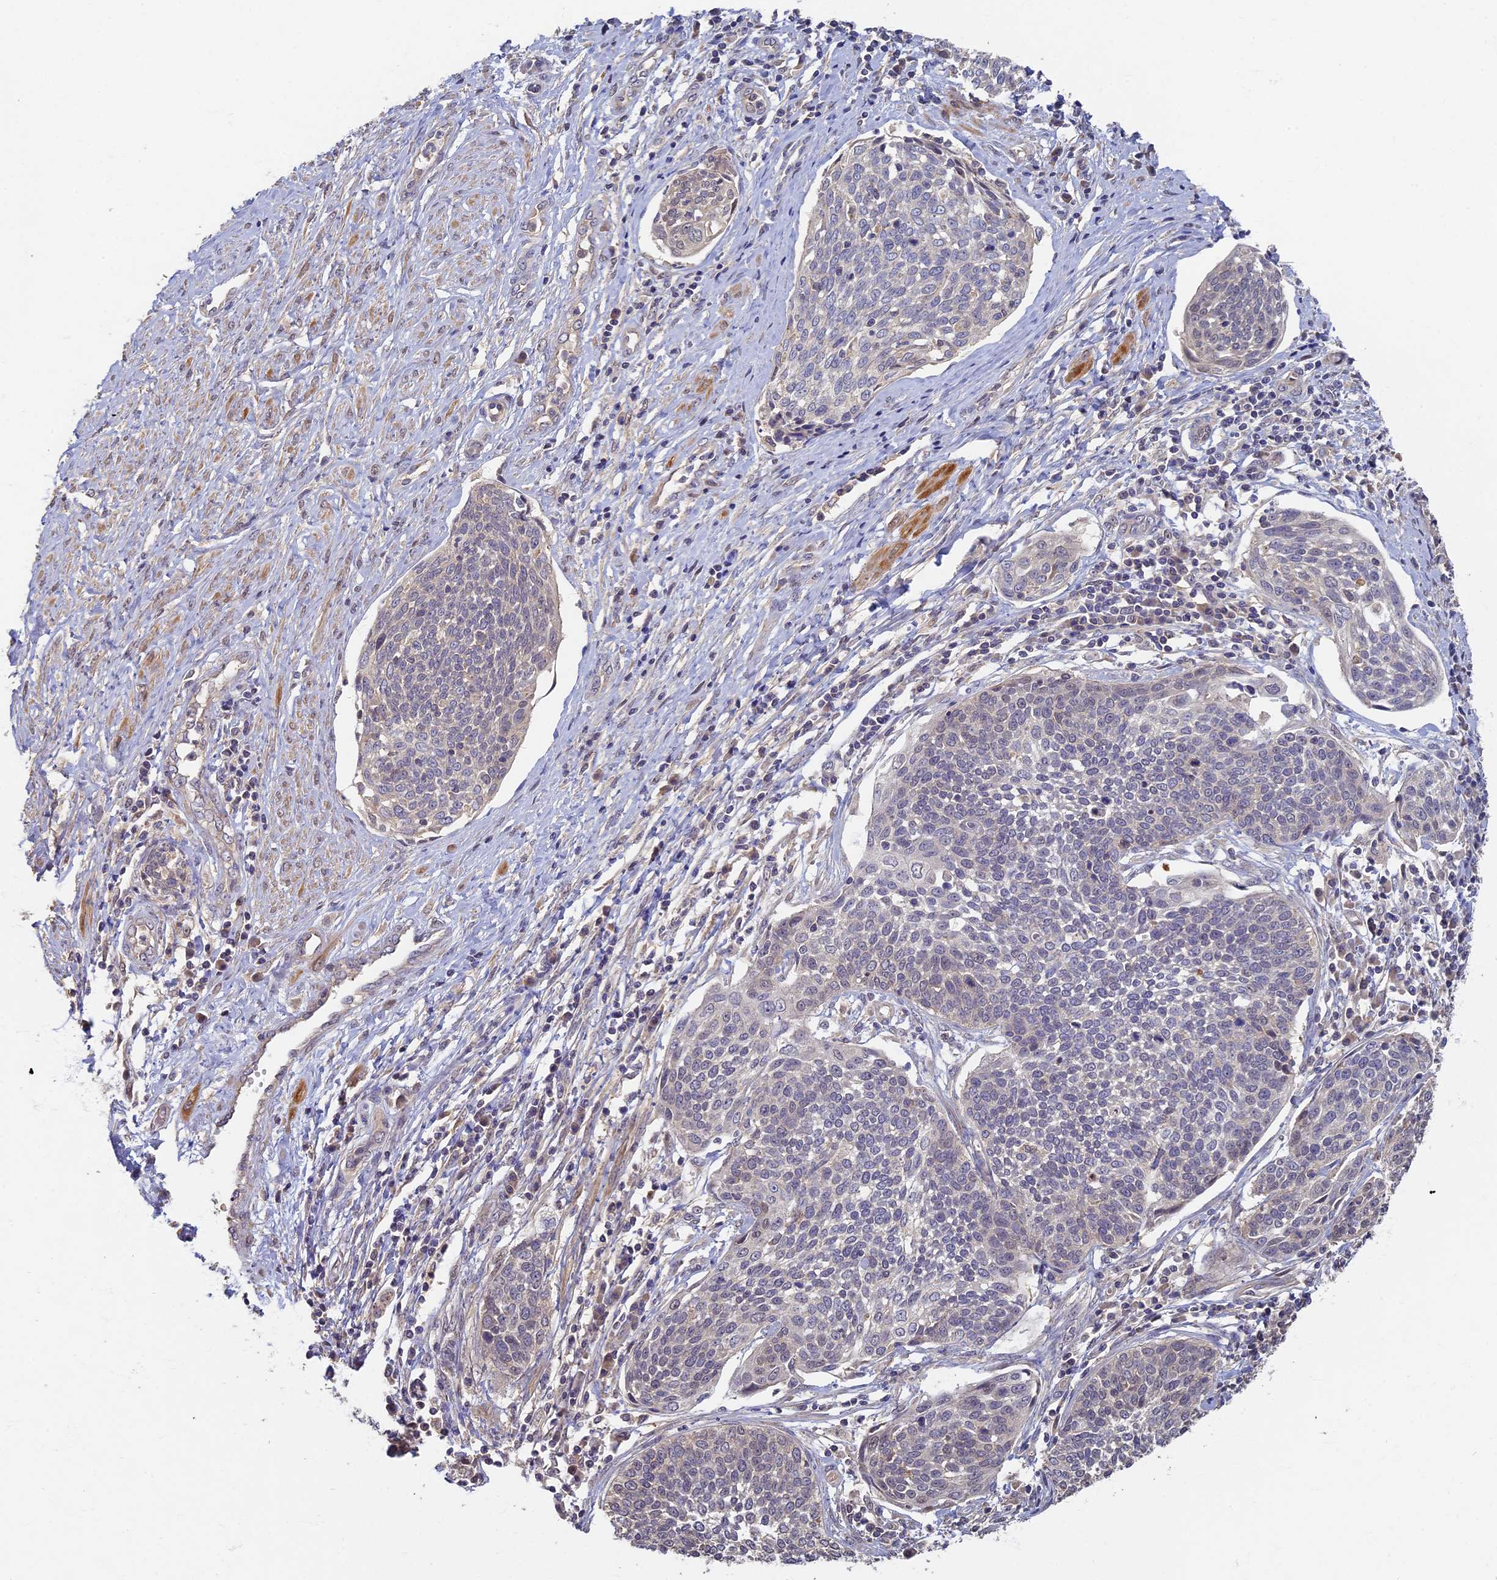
{"staining": {"intensity": "negative", "quantity": "none", "location": "none"}, "tissue": "cervical cancer", "cell_type": "Tumor cells", "image_type": "cancer", "snomed": [{"axis": "morphology", "description": "Squamous cell carcinoma, NOS"}, {"axis": "topography", "description": "Cervix"}], "caption": "Cervical cancer (squamous cell carcinoma) stained for a protein using immunohistochemistry displays no expression tumor cells.", "gene": "RSPH3", "patient": {"sex": "female", "age": 34}}